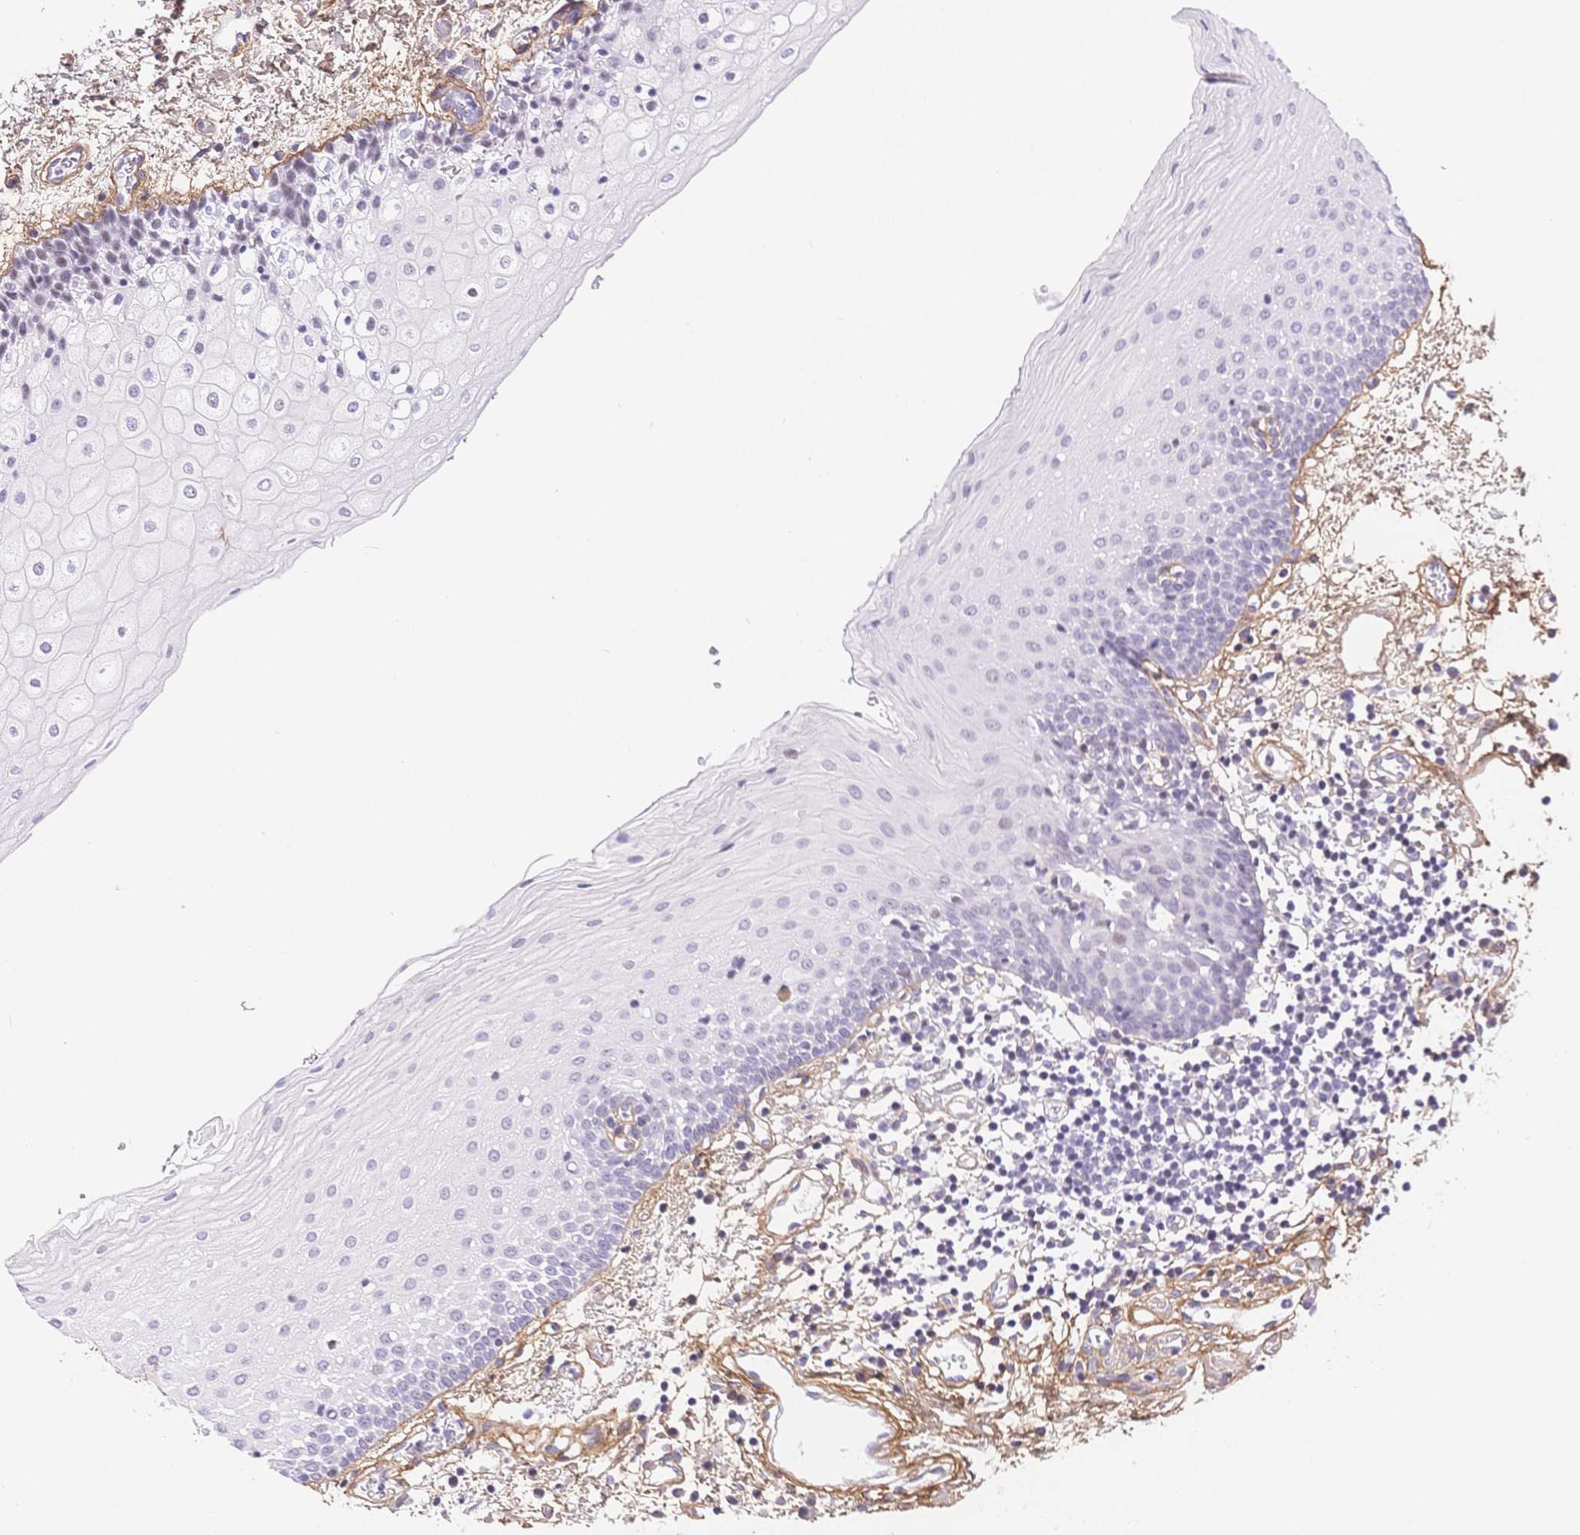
{"staining": {"intensity": "moderate", "quantity": "<25%", "location": "nuclear"}, "tissue": "oral mucosa", "cell_type": "Squamous epithelial cells", "image_type": "normal", "snomed": [{"axis": "morphology", "description": "Normal tissue, NOS"}, {"axis": "topography", "description": "Oral tissue"}], "caption": "Immunohistochemical staining of normal human oral mucosa reveals low levels of moderate nuclear expression in approximately <25% of squamous epithelial cells.", "gene": "PDZD2", "patient": {"sex": "female", "age": 43}}